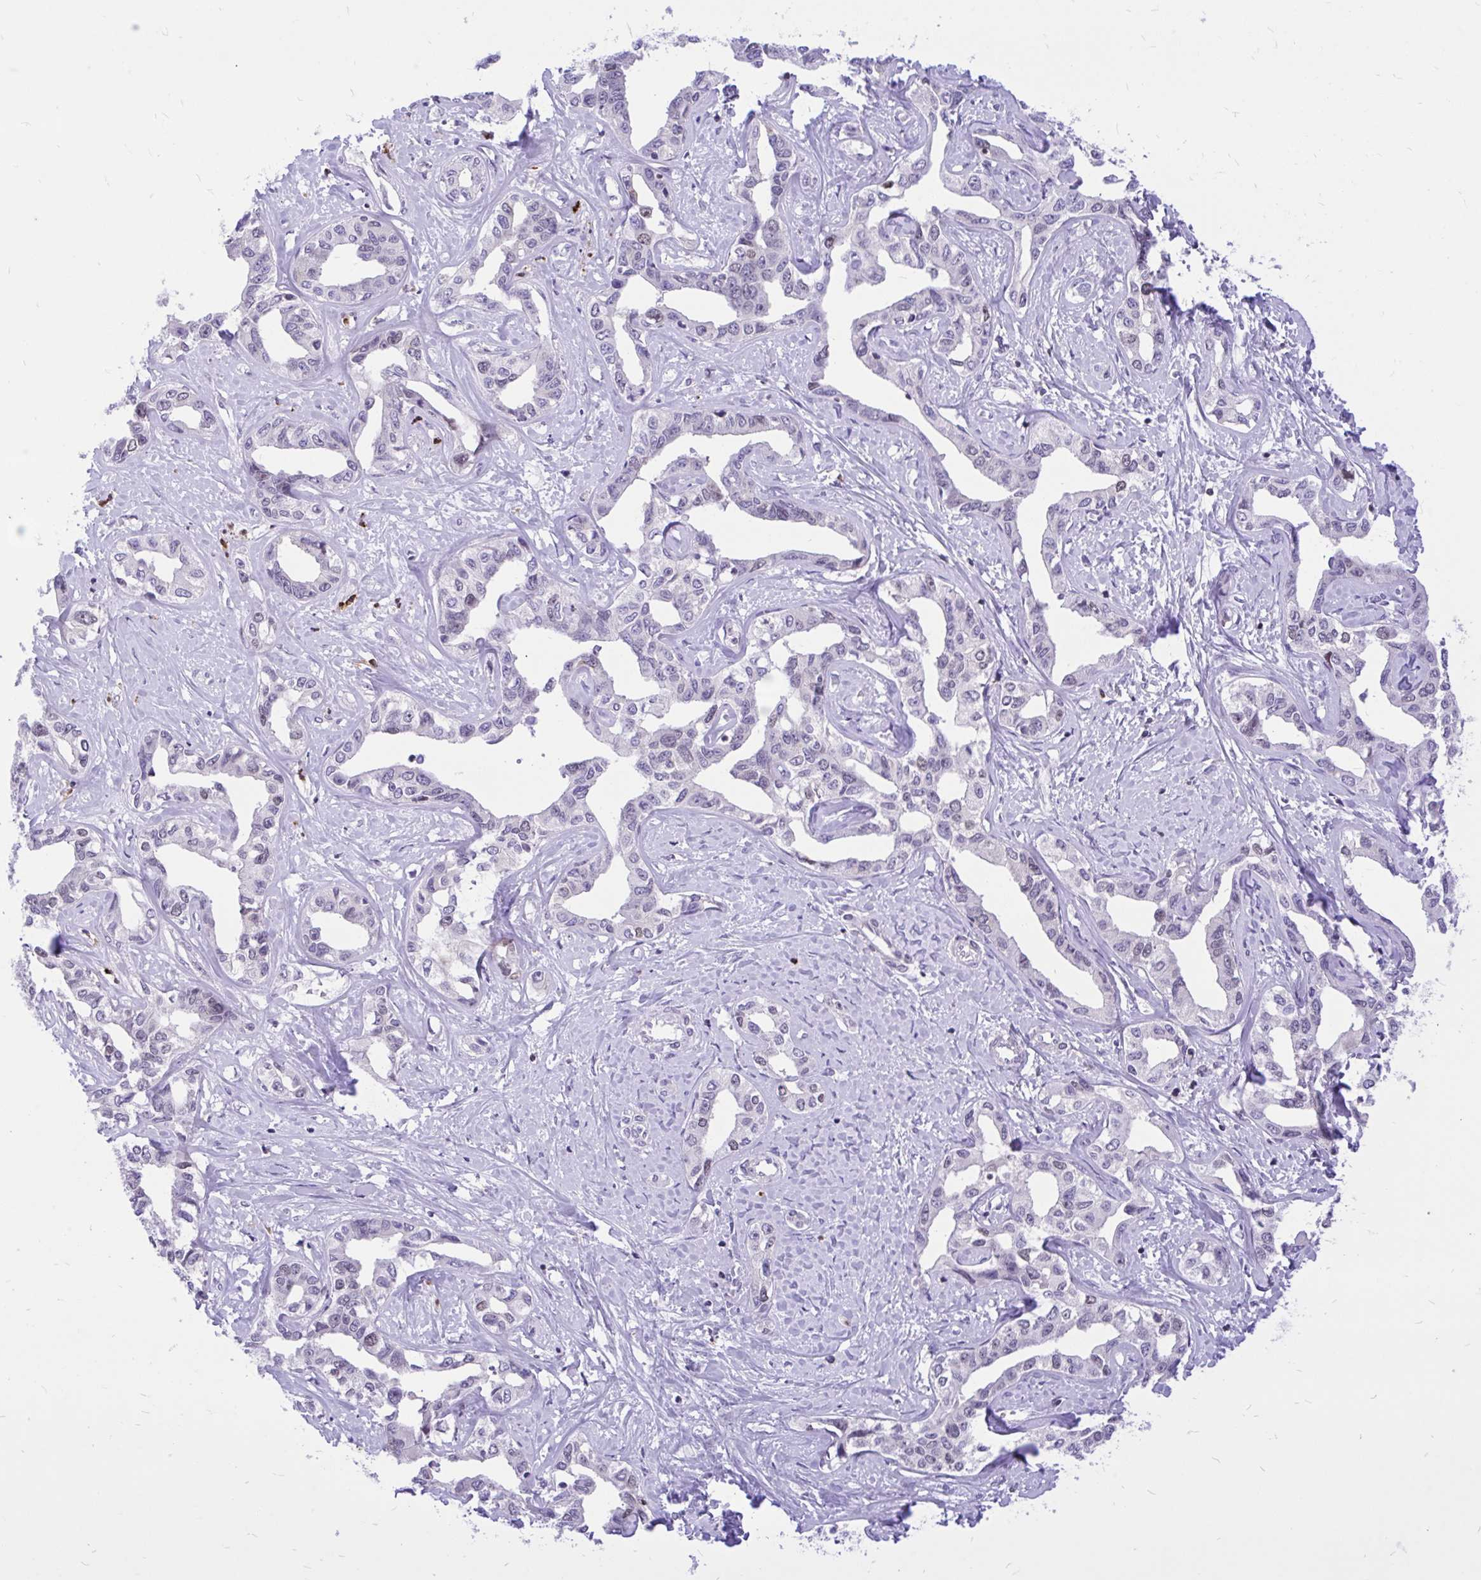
{"staining": {"intensity": "negative", "quantity": "none", "location": "none"}, "tissue": "liver cancer", "cell_type": "Tumor cells", "image_type": "cancer", "snomed": [{"axis": "morphology", "description": "Cholangiocarcinoma"}, {"axis": "topography", "description": "Liver"}], "caption": "This is a micrograph of immunohistochemistry staining of liver cholangiocarcinoma, which shows no expression in tumor cells.", "gene": "CXCL8", "patient": {"sex": "male", "age": 59}}